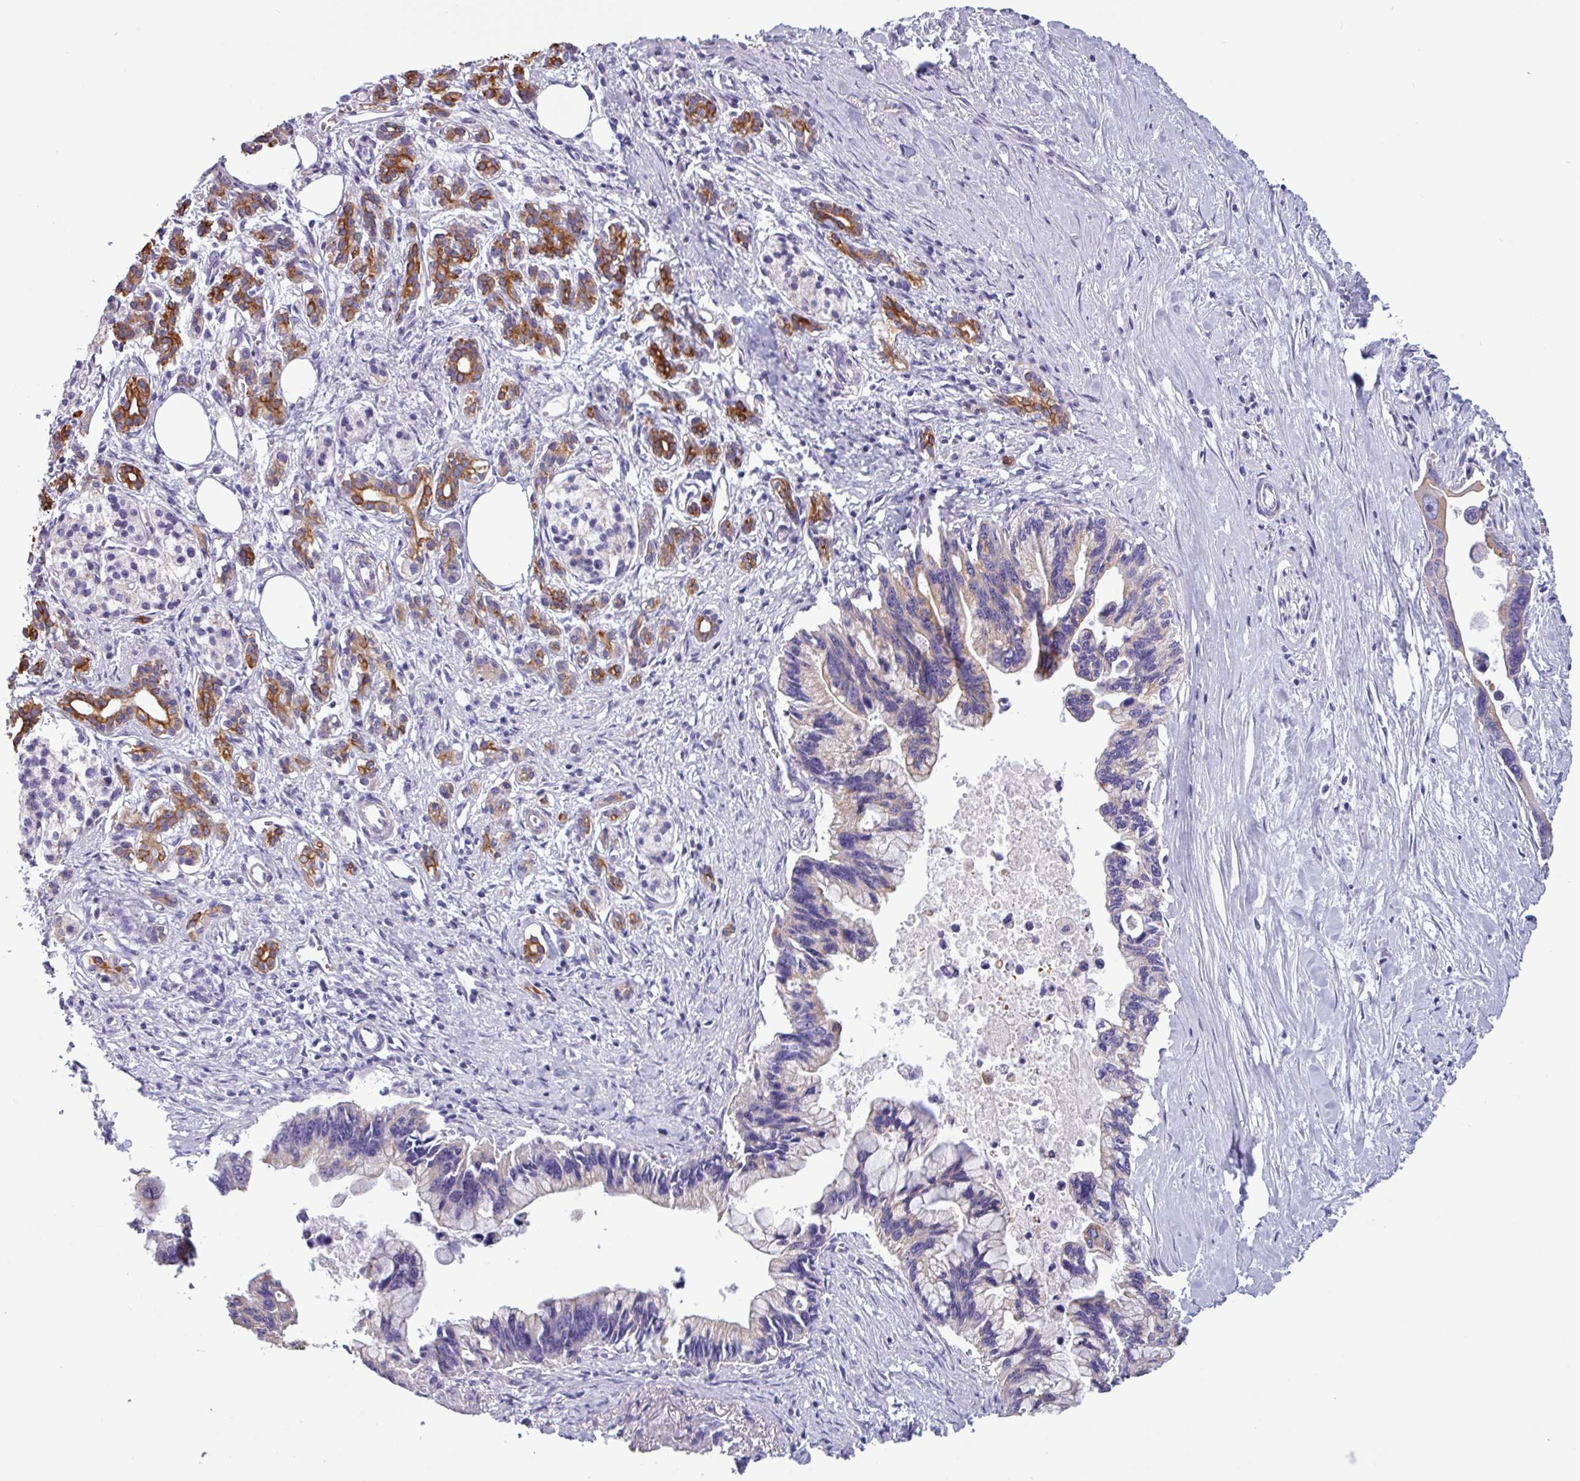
{"staining": {"intensity": "weak", "quantity": "25%-75%", "location": "cytoplasmic/membranous"}, "tissue": "pancreatic cancer", "cell_type": "Tumor cells", "image_type": "cancer", "snomed": [{"axis": "morphology", "description": "Adenocarcinoma, NOS"}, {"axis": "topography", "description": "Pancreas"}], "caption": "Human pancreatic adenocarcinoma stained with a brown dye exhibits weak cytoplasmic/membranous positive positivity in approximately 25%-75% of tumor cells.", "gene": "CAMK1", "patient": {"sex": "female", "age": 83}}